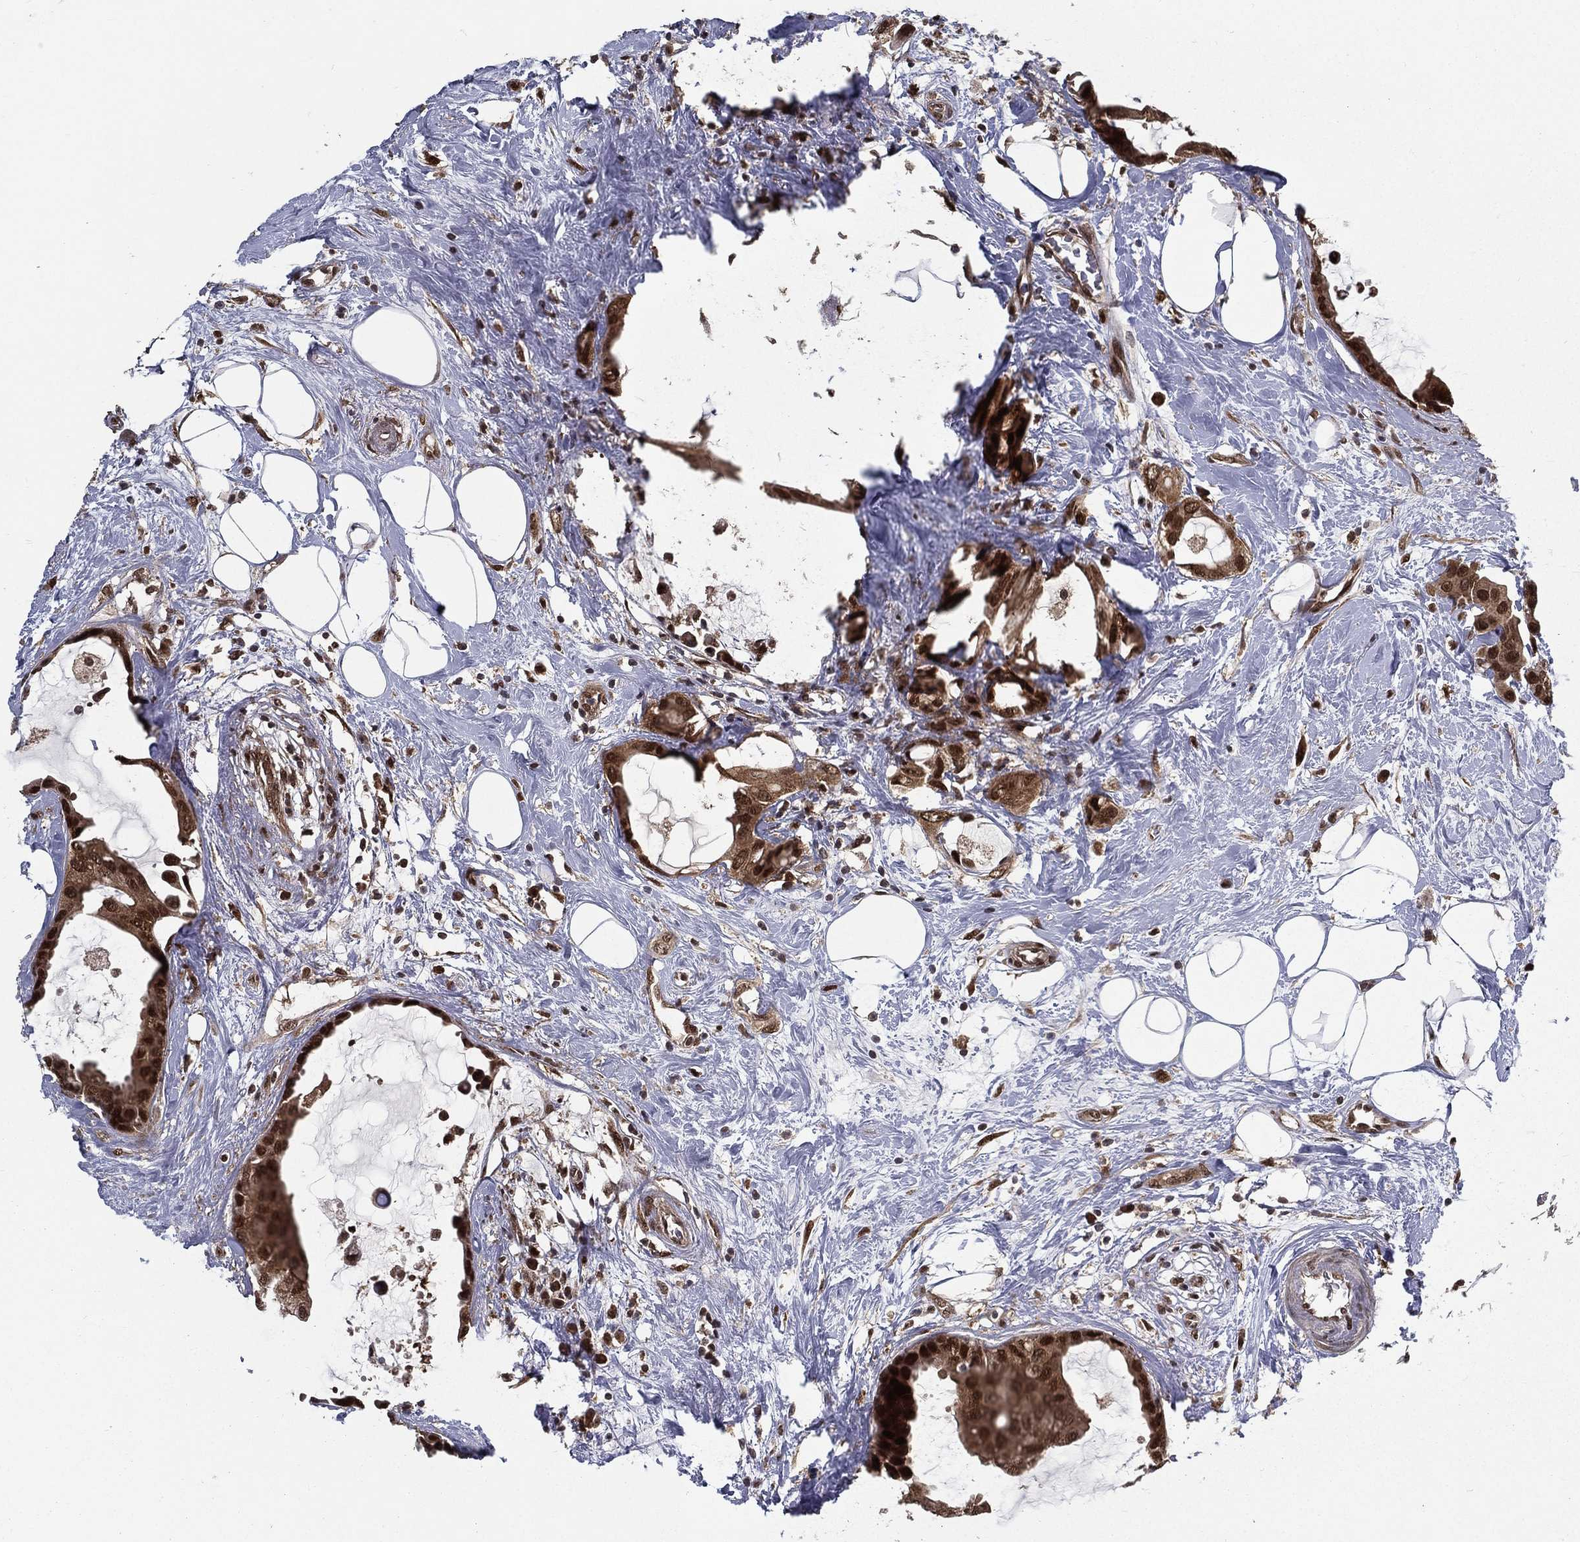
{"staining": {"intensity": "moderate", "quantity": ">75%", "location": "cytoplasmic/membranous,nuclear"}, "tissue": "breast cancer", "cell_type": "Tumor cells", "image_type": "cancer", "snomed": [{"axis": "morphology", "description": "Duct carcinoma"}, {"axis": "topography", "description": "Breast"}], "caption": "A brown stain shows moderate cytoplasmic/membranous and nuclear expression of a protein in human infiltrating ductal carcinoma (breast) tumor cells.", "gene": "CARM1", "patient": {"sex": "female", "age": 45}}